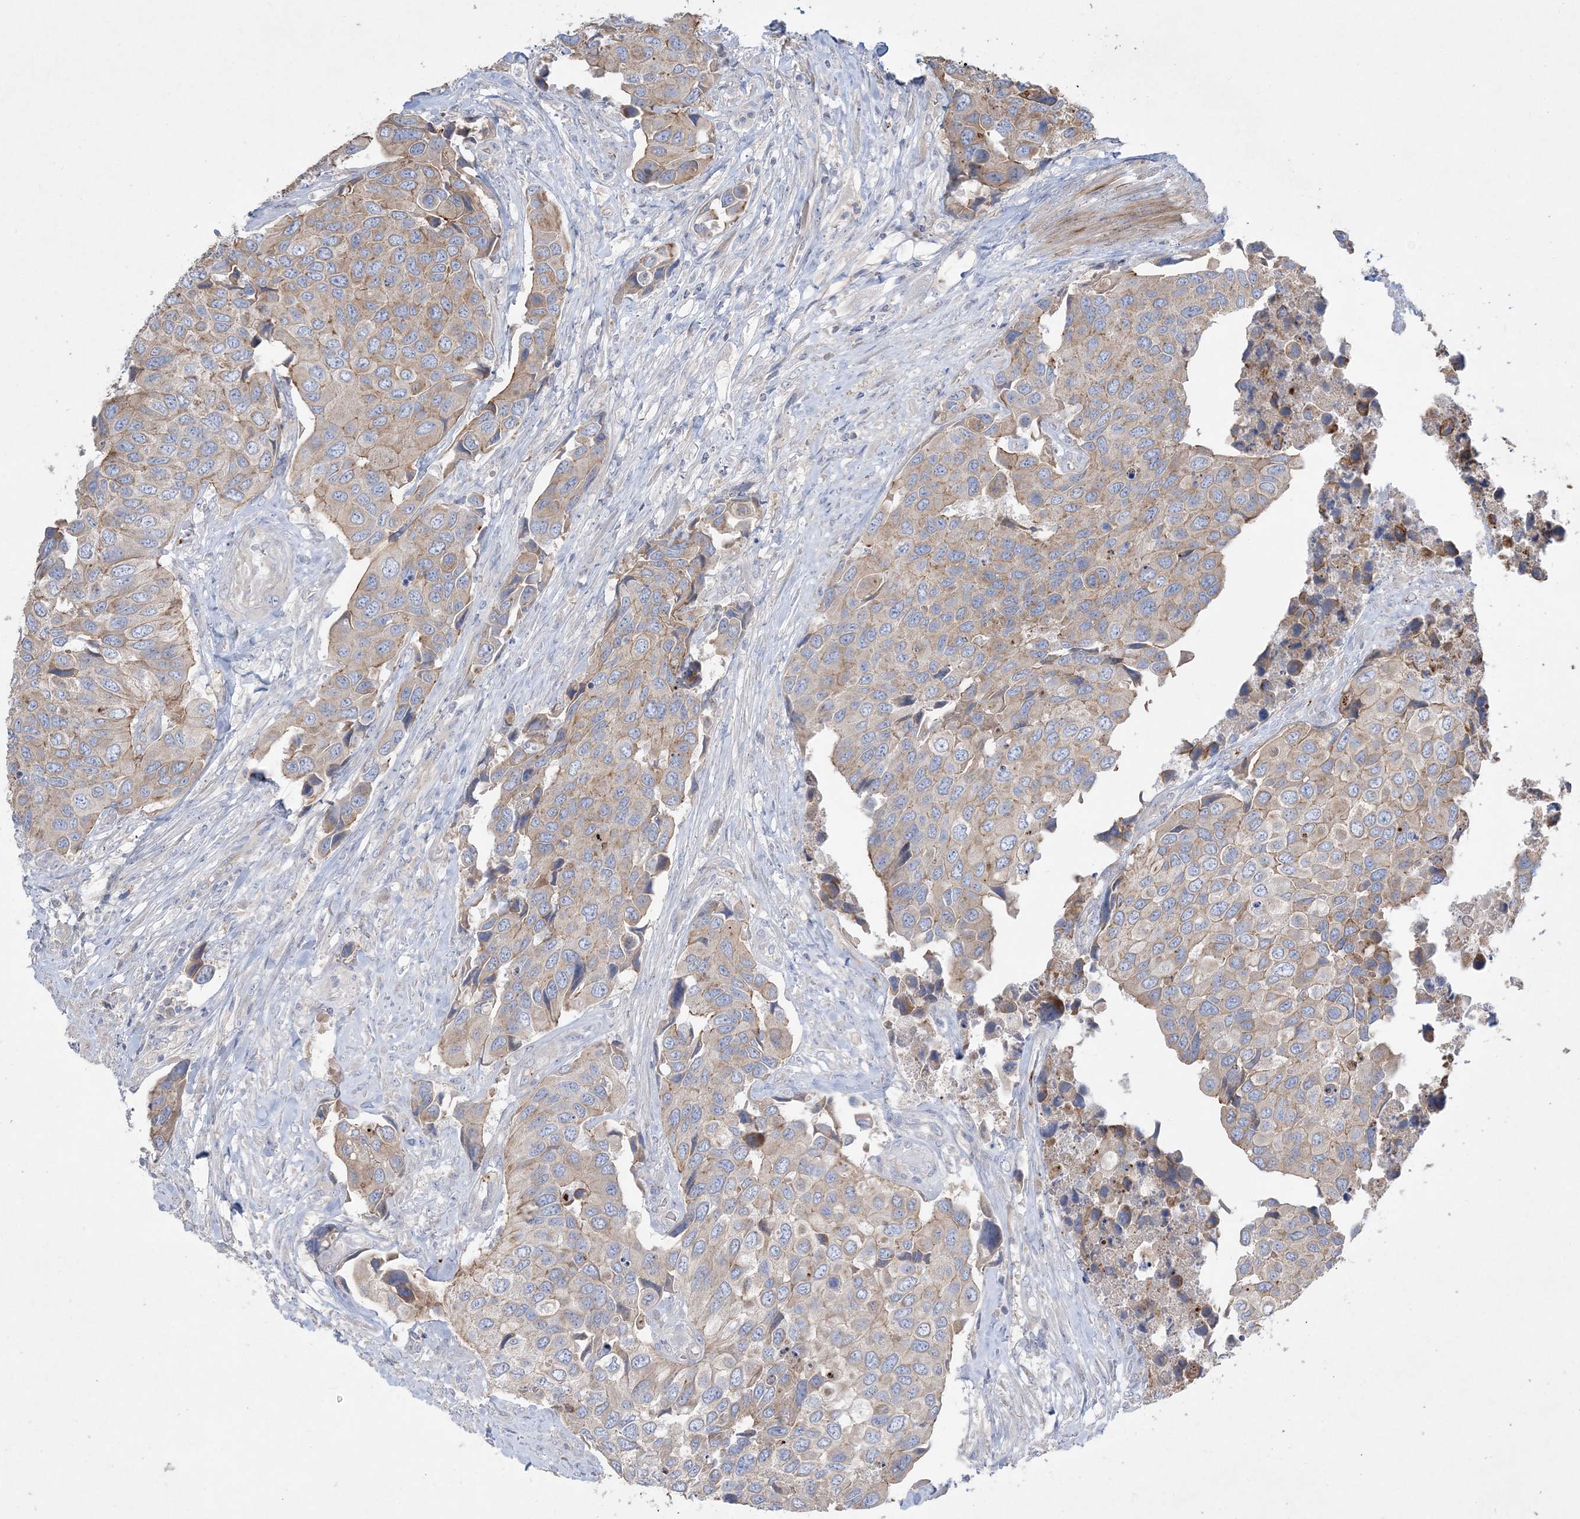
{"staining": {"intensity": "weak", "quantity": "25%-75%", "location": "cytoplasmic/membranous"}, "tissue": "urothelial cancer", "cell_type": "Tumor cells", "image_type": "cancer", "snomed": [{"axis": "morphology", "description": "Urothelial carcinoma, High grade"}, {"axis": "topography", "description": "Urinary bladder"}], "caption": "Urothelial cancer was stained to show a protein in brown. There is low levels of weak cytoplasmic/membranous positivity in about 25%-75% of tumor cells.", "gene": "ADCK2", "patient": {"sex": "male", "age": 74}}